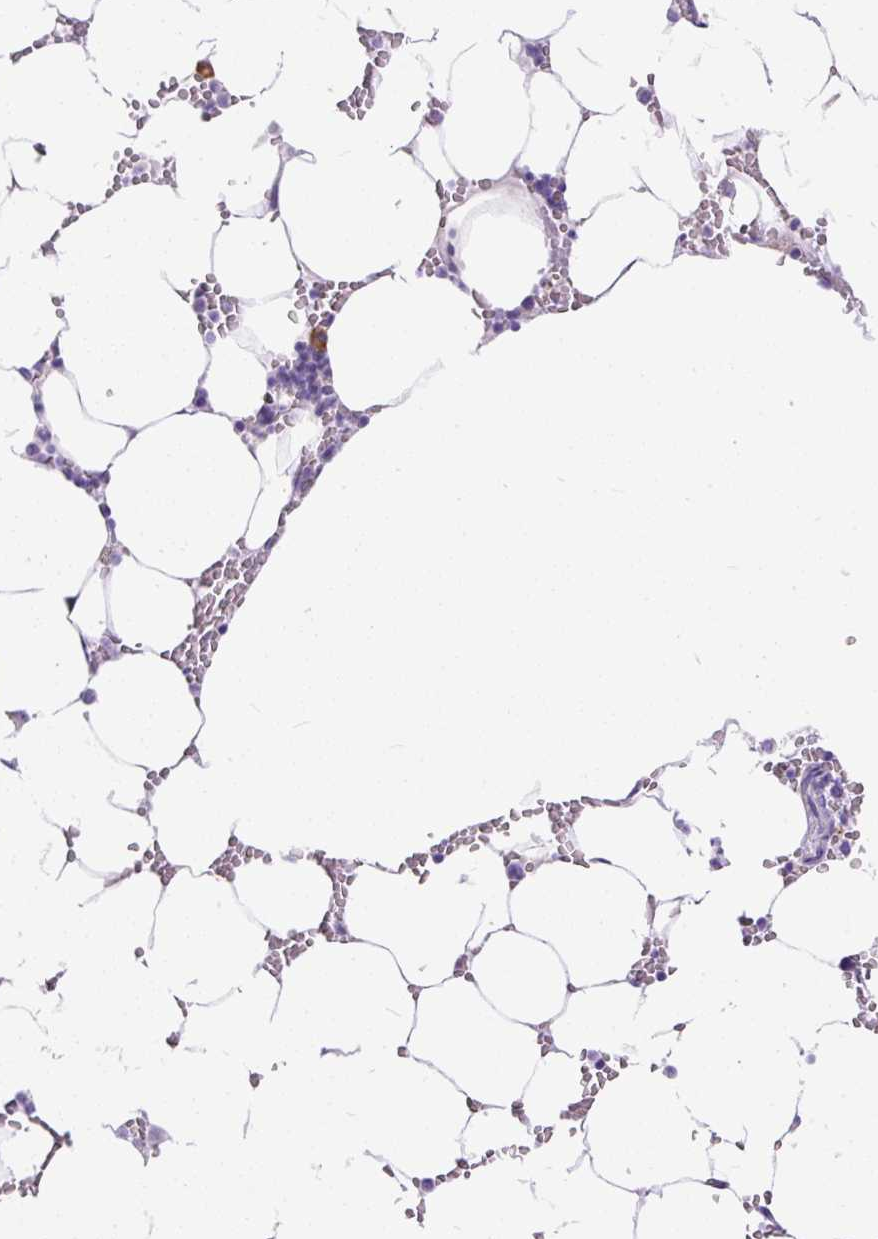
{"staining": {"intensity": "moderate", "quantity": "<25%", "location": "cytoplasmic/membranous"}, "tissue": "bone marrow", "cell_type": "Hematopoietic cells", "image_type": "normal", "snomed": [{"axis": "morphology", "description": "Normal tissue, NOS"}, {"axis": "topography", "description": "Bone marrow"}], "caption": "Protein staining displays moderate cytoplasmic/membranous staining in about <25% of hematopoietic cells in benign bone marrow.", "gene": "SYBU", "patient": {"sex": "male", "age": 64}}